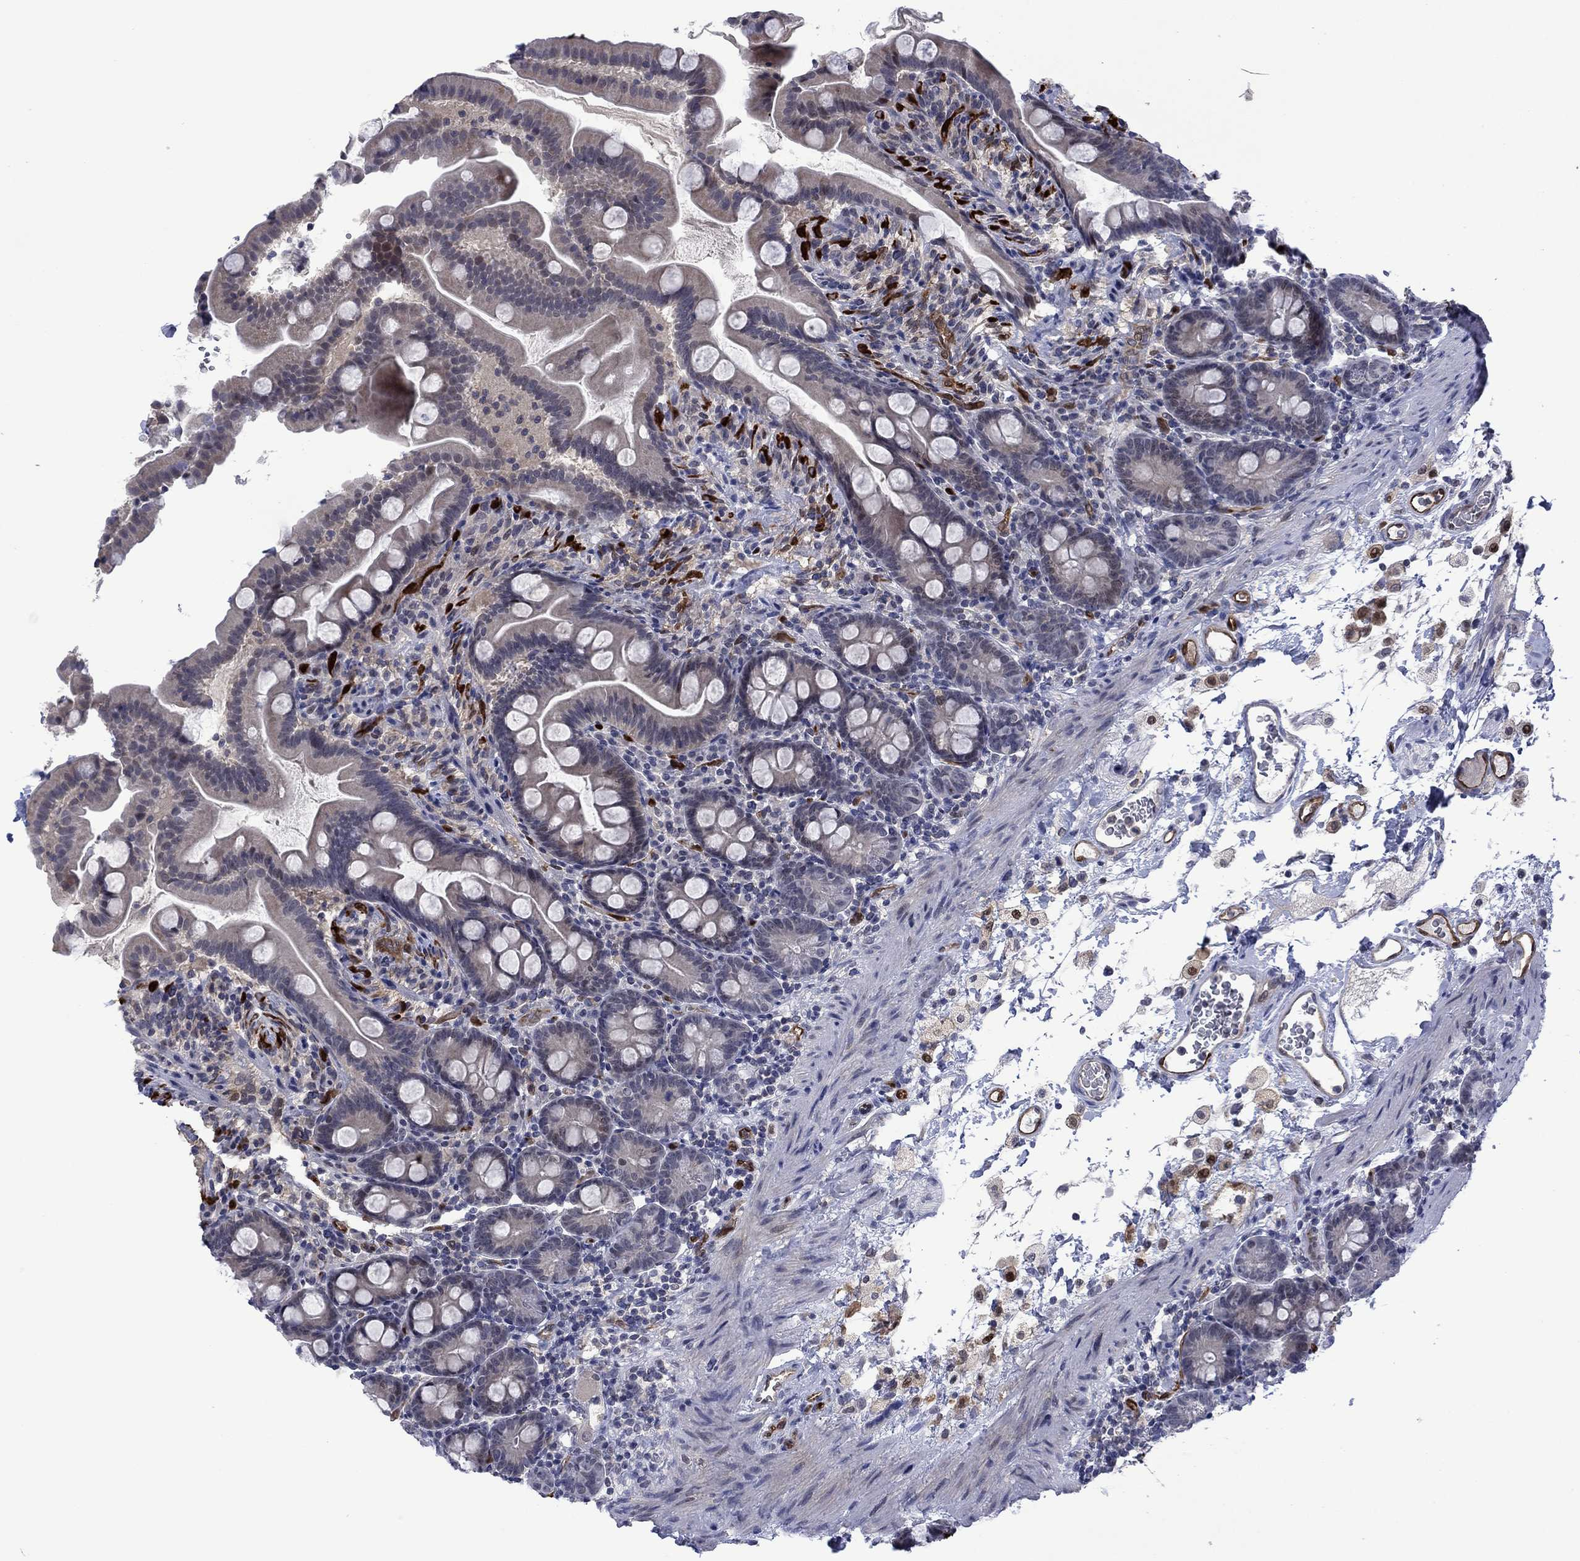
{"staining": {"intensity": "negative", "quantity": "none", "location": "none"}, "tissue": "small intestine", "cell_type": "Glandular cells", "image_type": "normal", "snomed": [{"axis": "morphology", "description": "Normal tissue, NOS"}, {"axis": "topography", "description": "Small intestine"}], "caption": "There is no significant staining in glandular cells of small intestine. The staining was performed using DAB (3,3'-diaminobenzidine) to visualize the protein expression in brown, while the nuclei were stained in blue with hematoxylin (Magnification: 20x).", "gene": "AGL", "patient": {"sex": "female", "age": 44}}